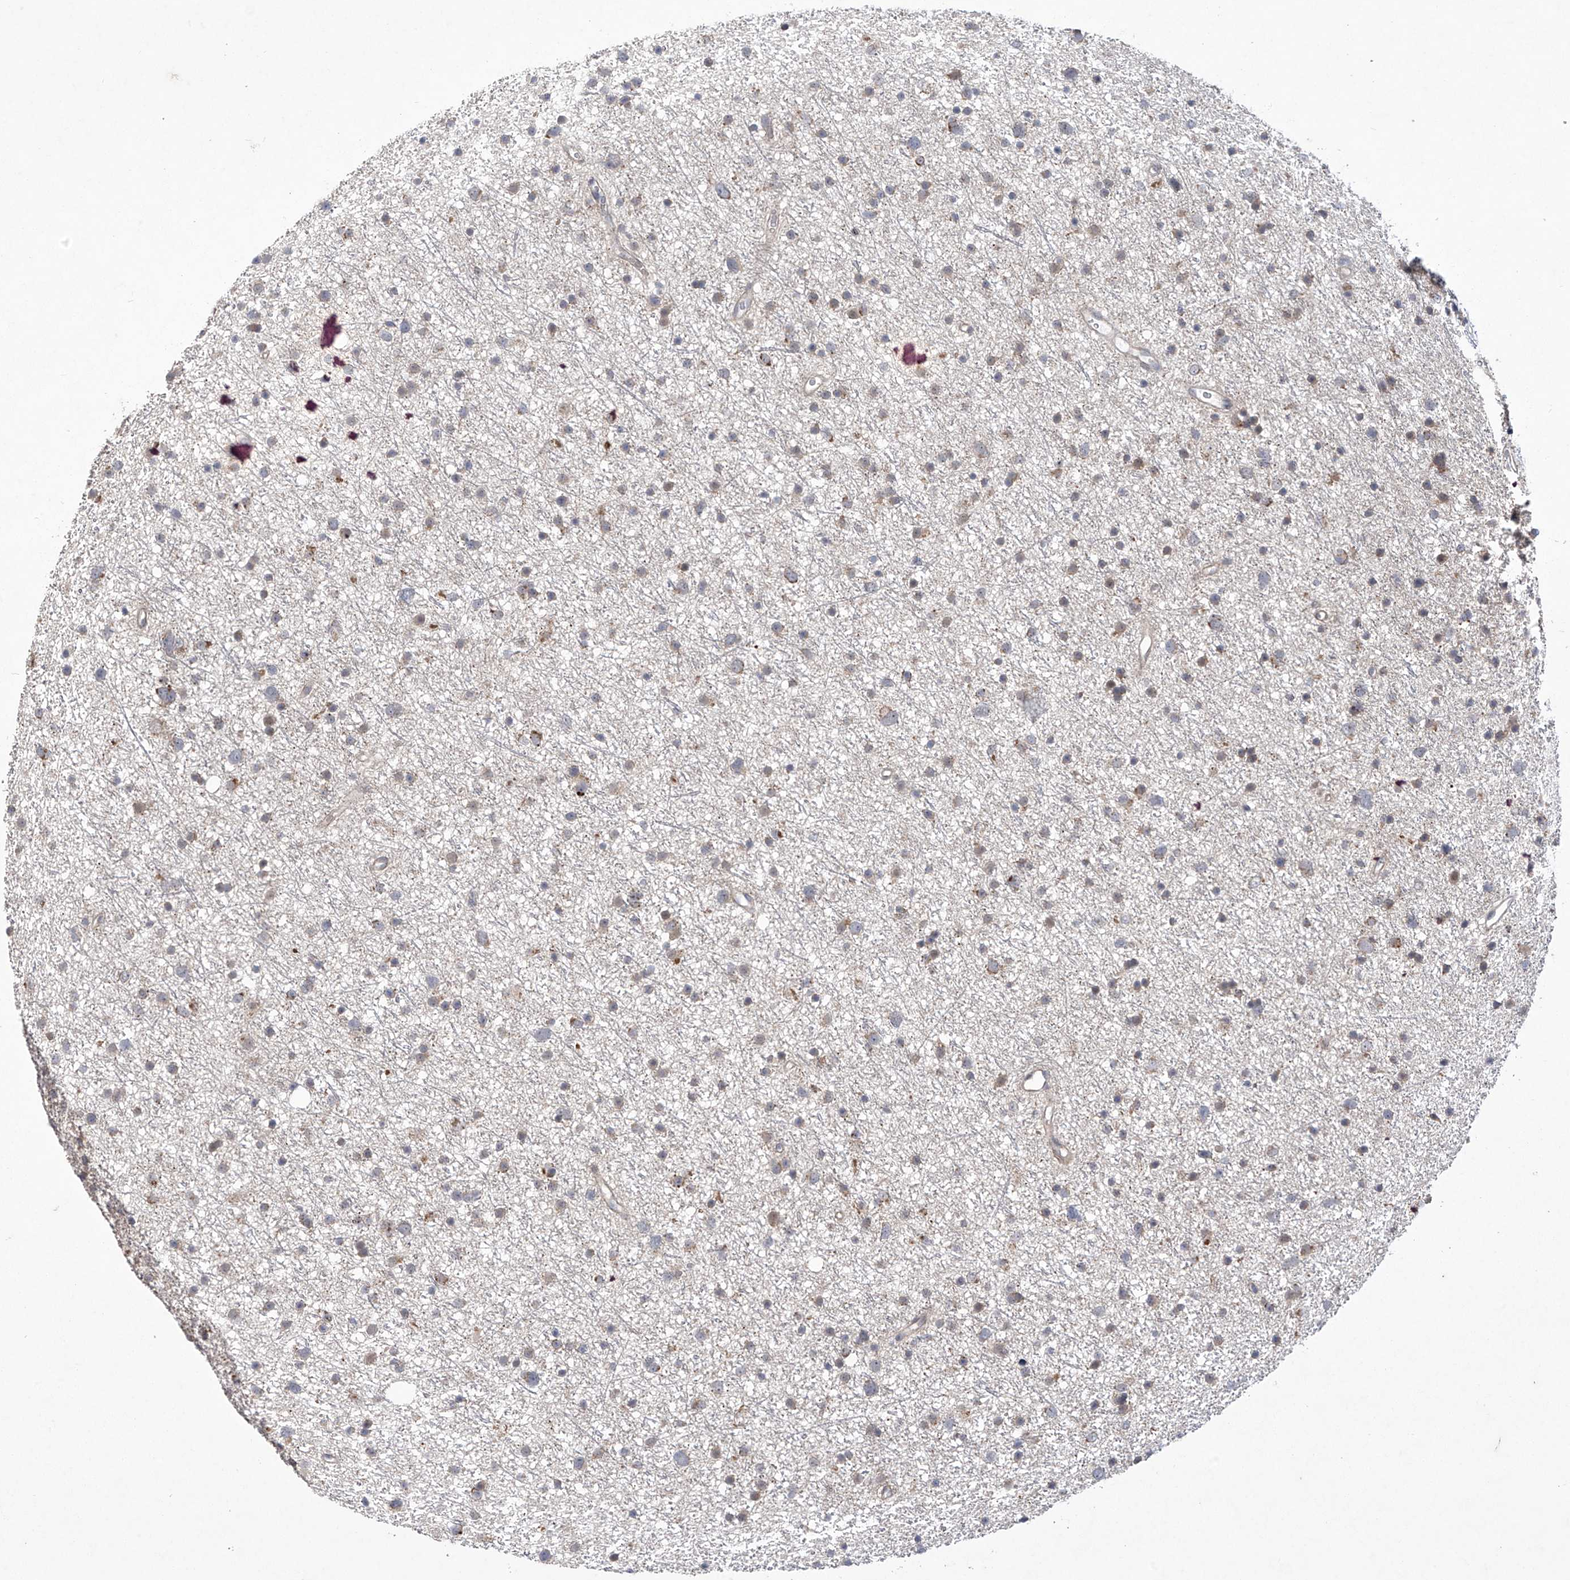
{"staining": {"intensity": "weak", "quantity": "25%-75%", "location": "cytoplasmic/membranous"}, "tissue": "glioma", "cell_type": "Tumor cells", "image_type": "cancer", "snomed": [{"axis": "morphology", "description": "Glioma, malignant, Low grade"}, {"axis": "topography", "description": "Cerebral cortex"}], "caption": "Malignant low-grade glioma tissue shows weak cytoplasmic/membranous staining in about 25%-75% of tumor cells", "gene": "TRIM60", "patient": {"sex": "female", "age": 39}}